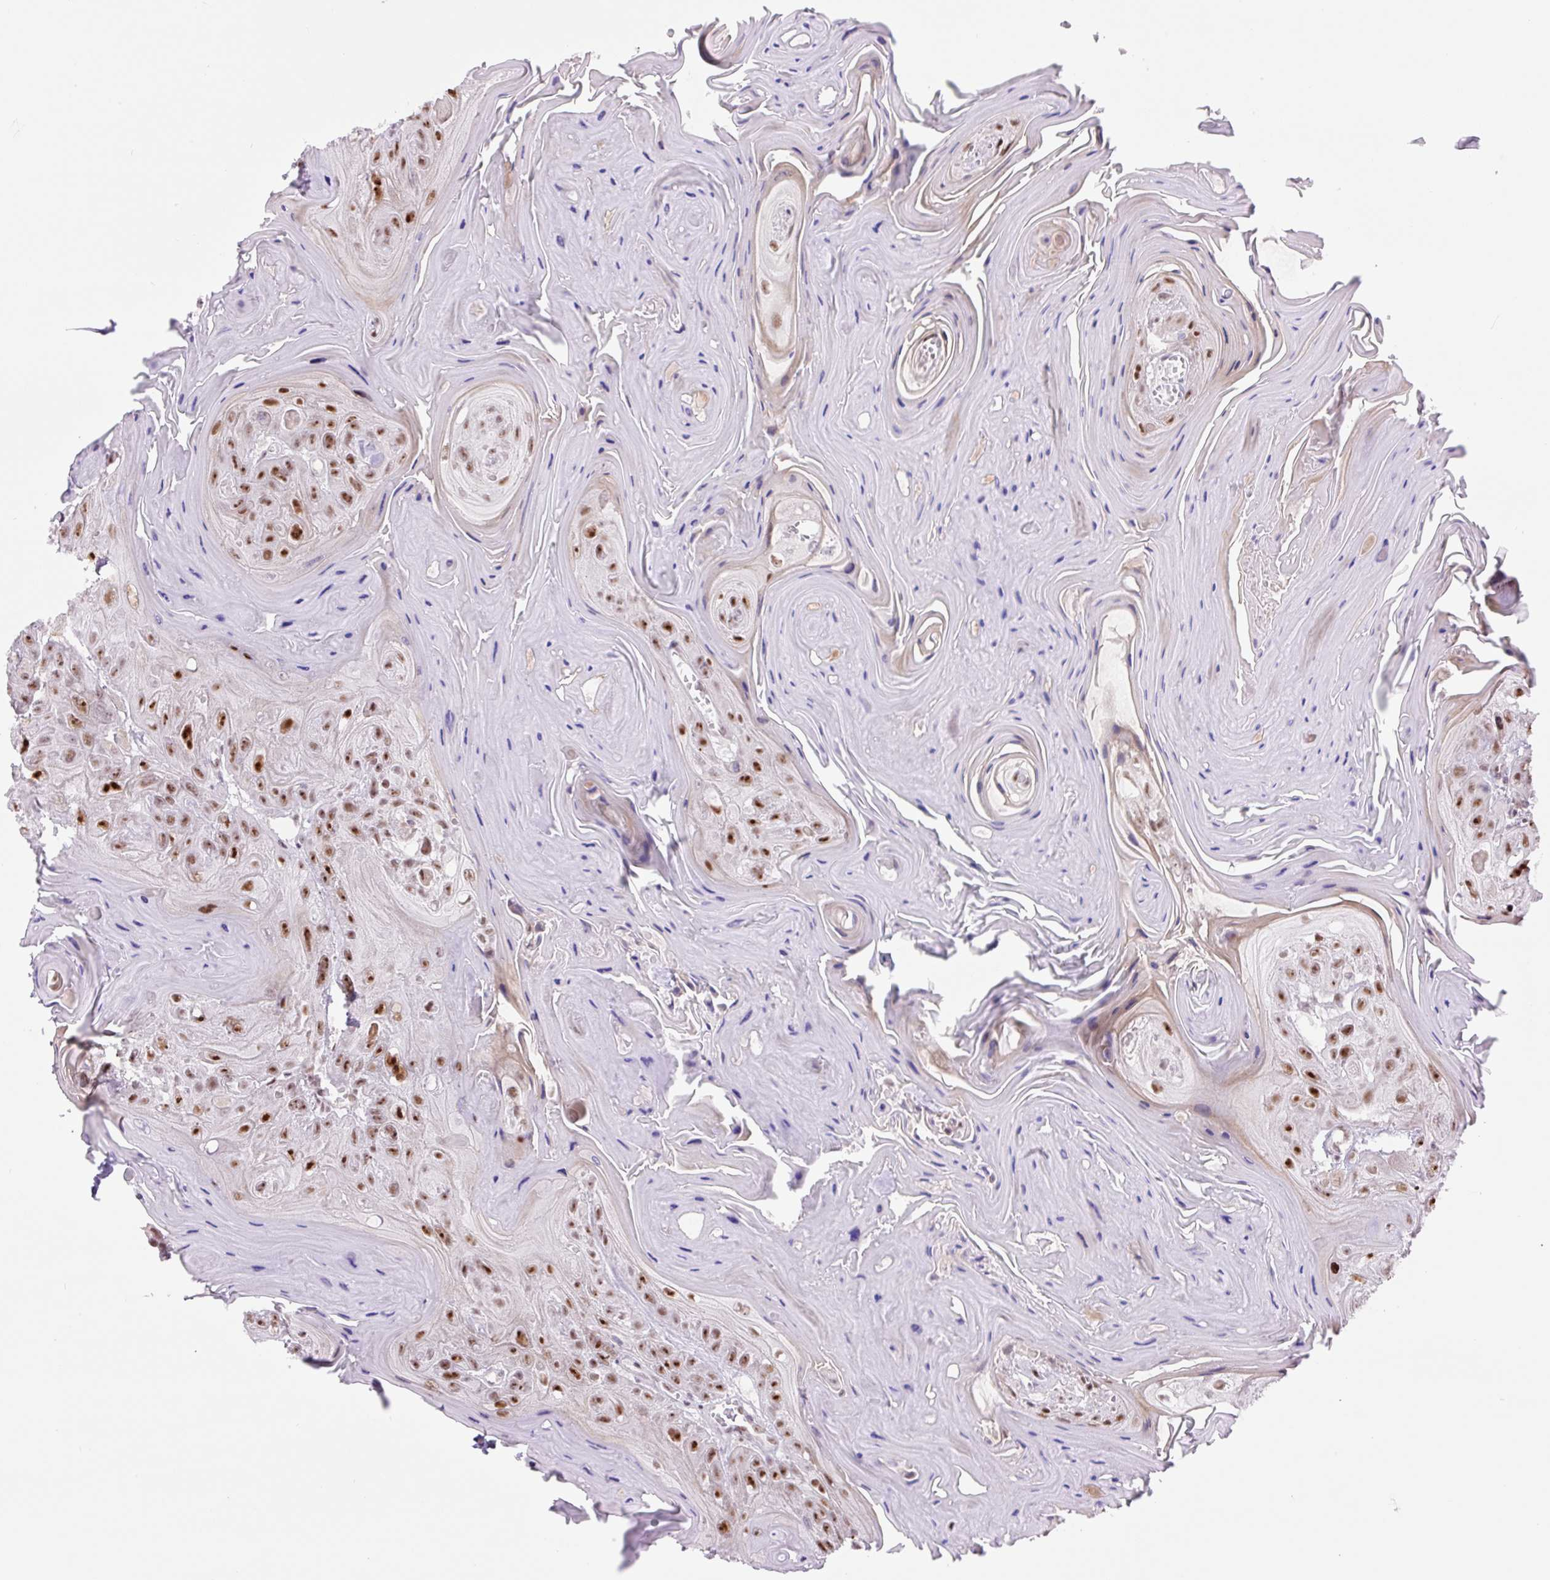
{"staining": {"intensity": "moderate", "quantity": "25%-75%", "location": "nuclear"}, "tissue": "head and neck cancer", "cell_type": "Tumor cells", "image_type": "cancer", "snomed": [{"axis": "morphology", "description": "Squamous cell carcinoma, NOS"}, {"axis": "topography", "description": "Head-Neck"}], "caption": "Tumor cells reveal medium levels of moderate nuclear staining in about 25%-75% of cells in human head and neck cancer (squamous cell carcinoma).", "gene": "TAF1A", "patient": {"sex": "female", "age": 59}}